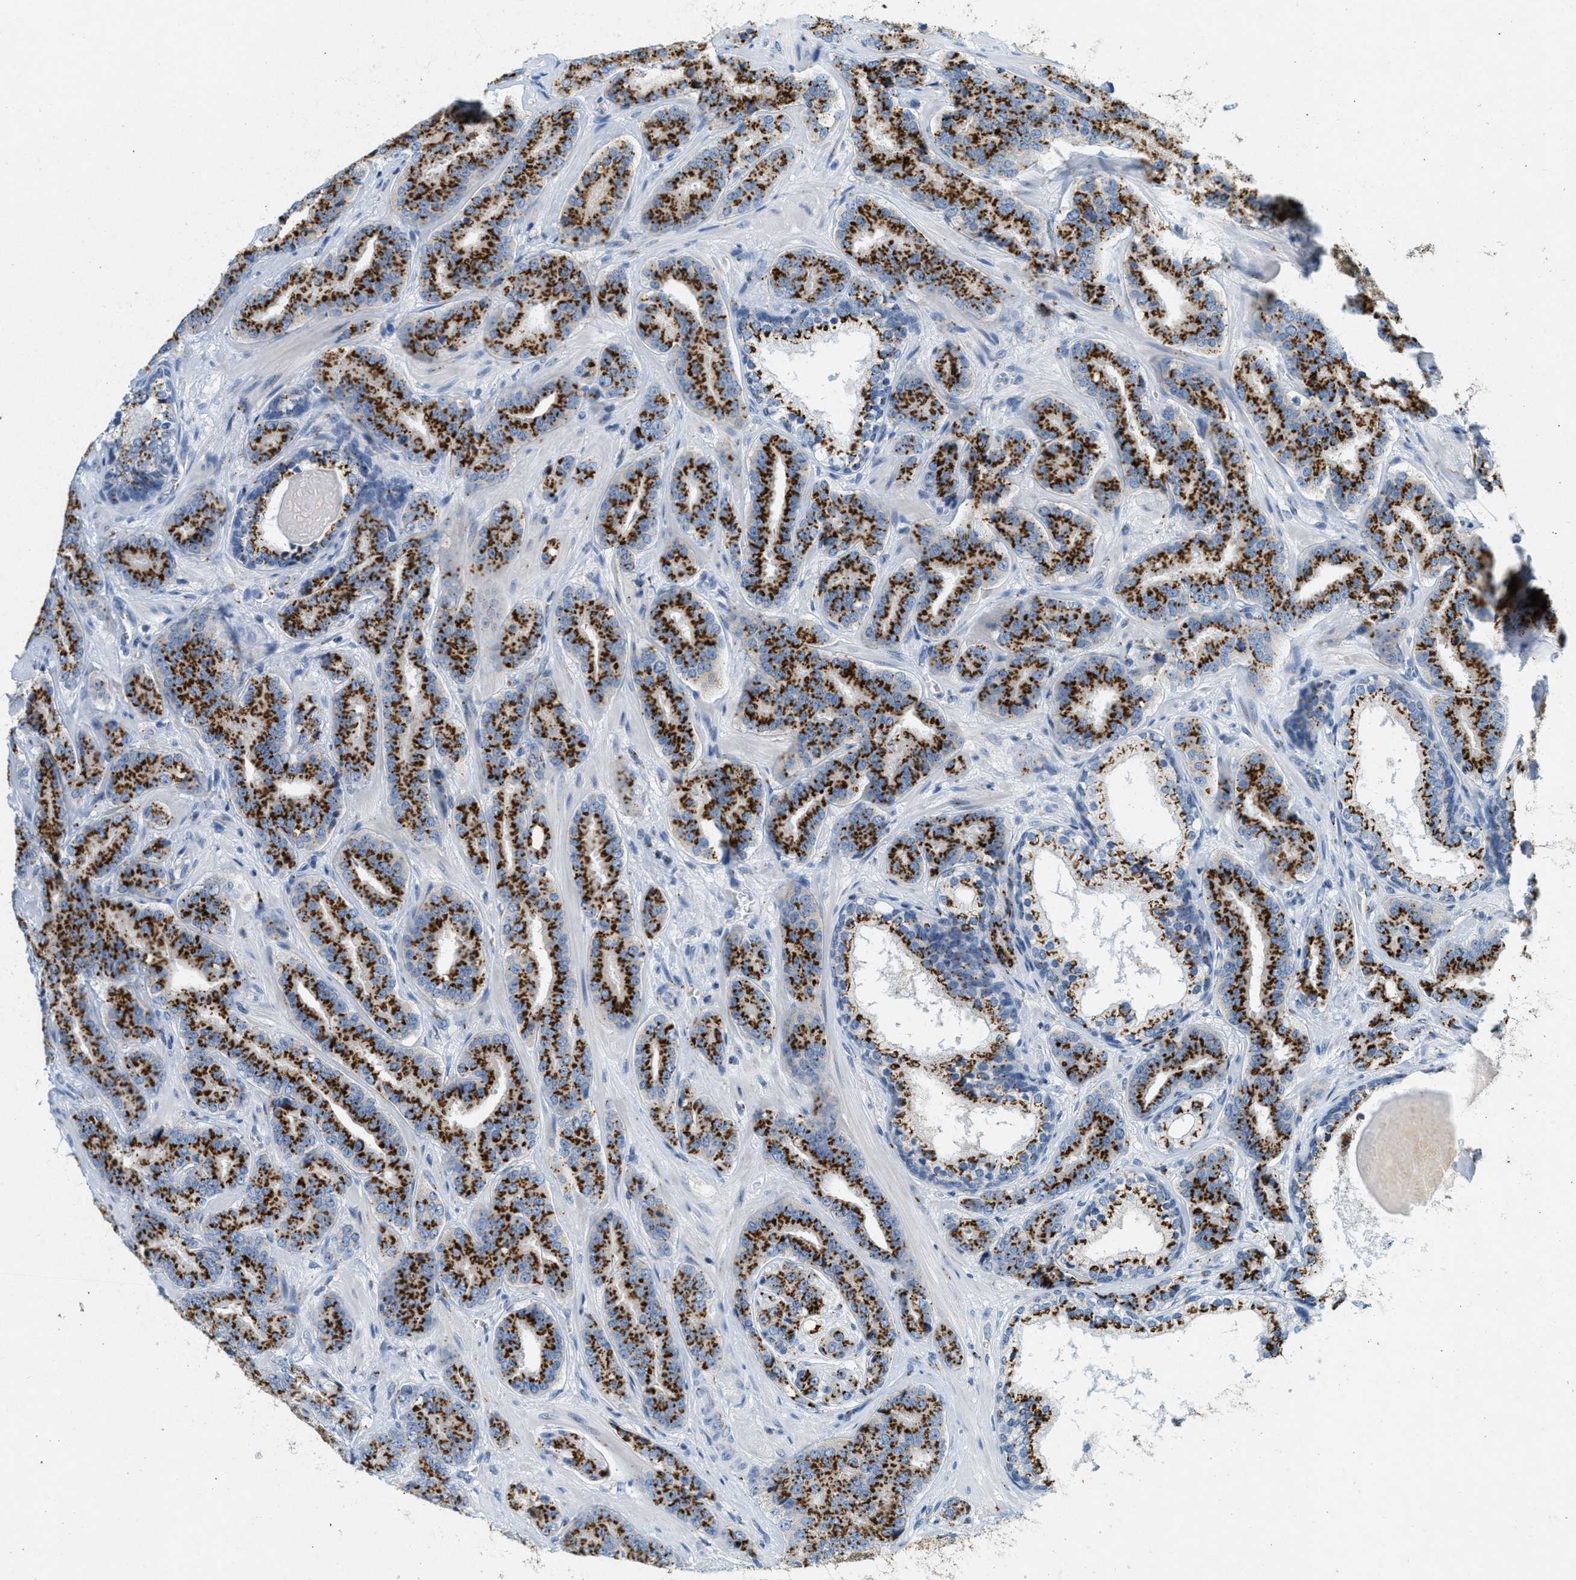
{"staining": {"intensity": "strong", "quantity": ">75%", "location": "cytoplasmic/membranous"}, "tissue": "prostate cancer", "cell_type": "Tumor cells", "image_type": "cancer", "snomed": [{"axis": "morphology", "description": "Adenocarcinoma, High grade"}, {"axis": "topography", "description": "Prostate"}], "caption": "Protein staining reveals strong cytoplasmic/membranous positivity in about >75% of tumor cells in prostate high-grade adenocarcinoma. Immunohistochemistry (ihc) stains the protein of interest in brown and the nuclei are stained blue.", "gene": "ENTPD4", "patient": {"sex": "male", "age": 60}}